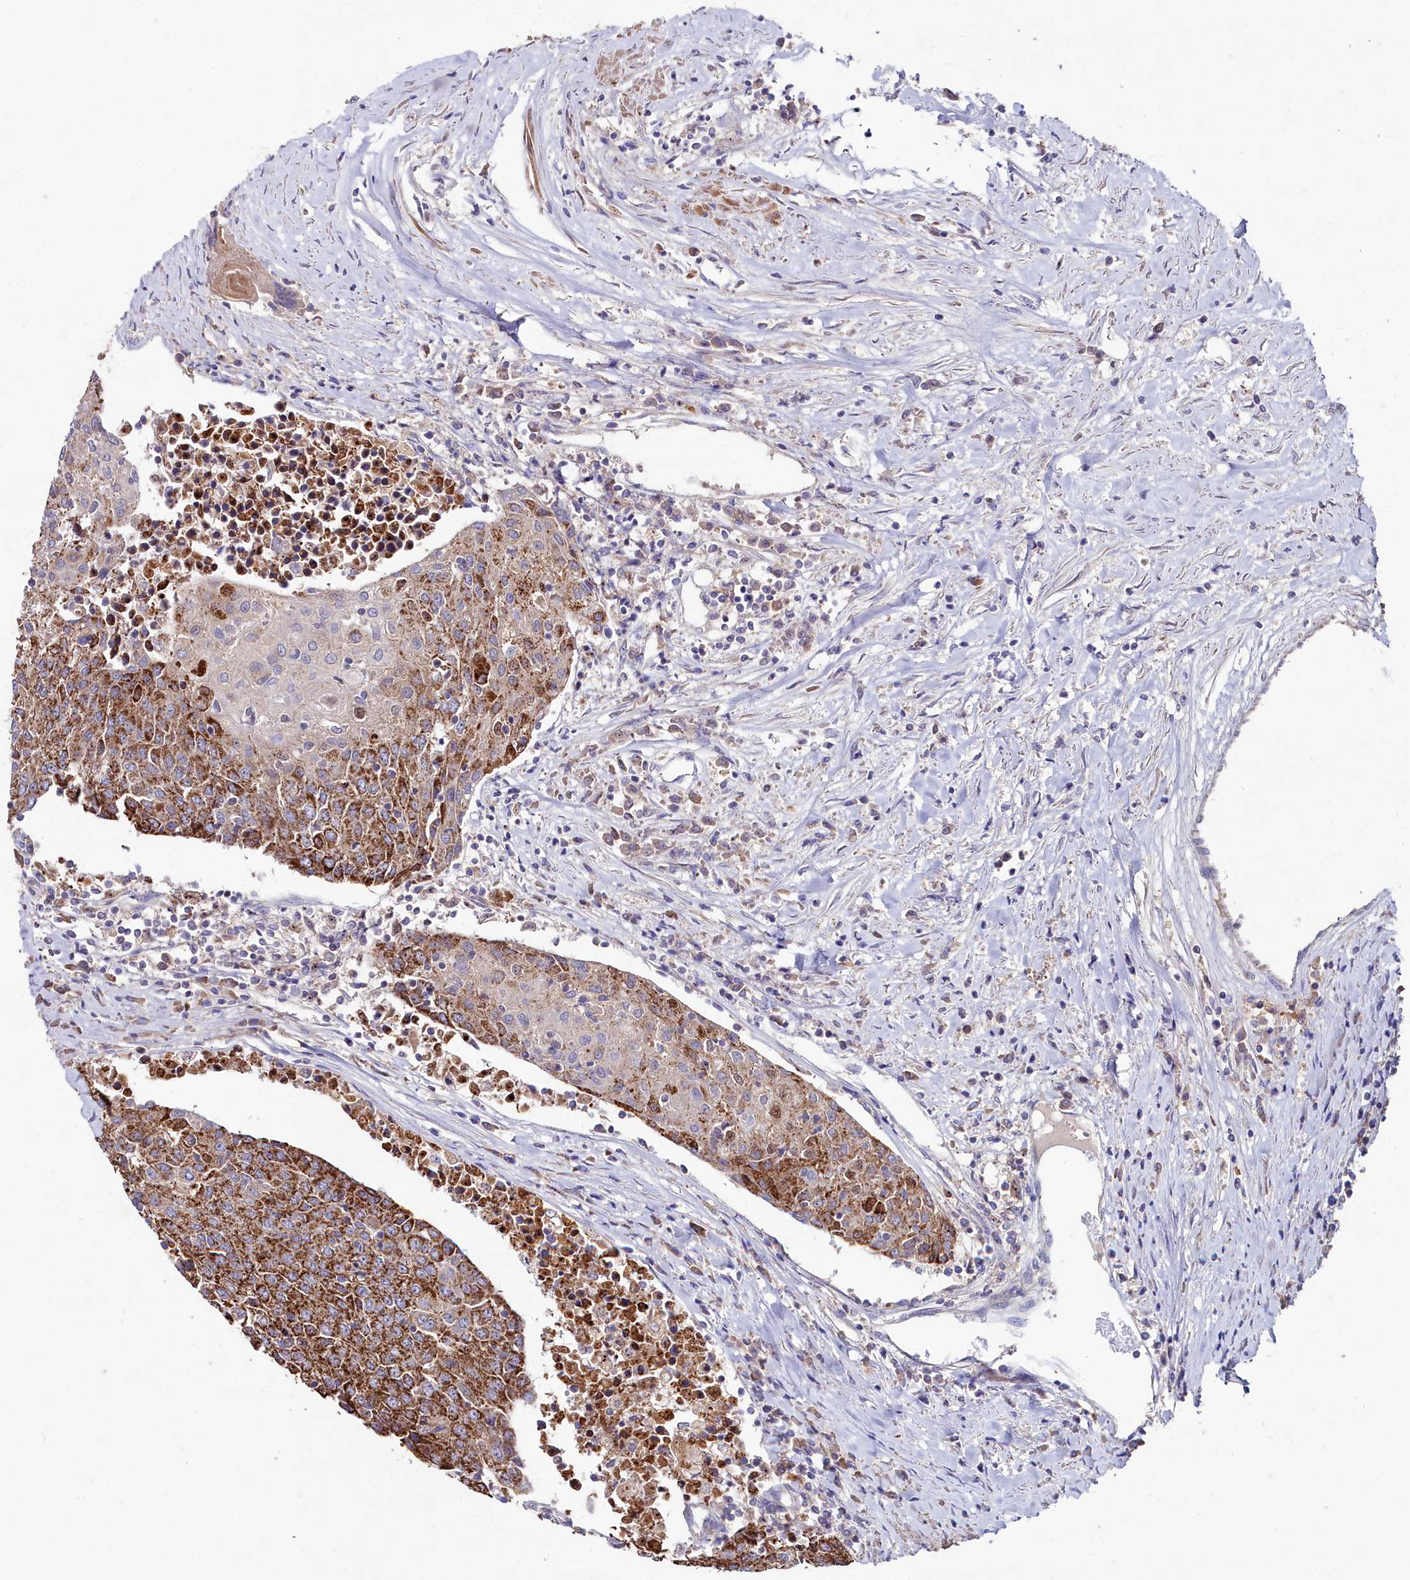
{"staining": {"intensity": "strong", "quantity": "25%-75%", "location": "cytoplasmic/membranous"}, "tissue": "urothelial cancer", "cell_type": "Tumor cells", "image_type": "cancer", "snomed": [{"axis": "morphology", "description": "Urothelial carcinoma, High grade"}, {"axis": "topography", "description": "Urinary bladder"}], "caption": "Protein expression analysis of human urothelial carcinoma (high-grade) reveals strong cytoplasmic/membranous staining in approximately 25%-75% of tumor cells.", "gene": "AMBRA1", "patient": {"sex": "female", "age": 85}}